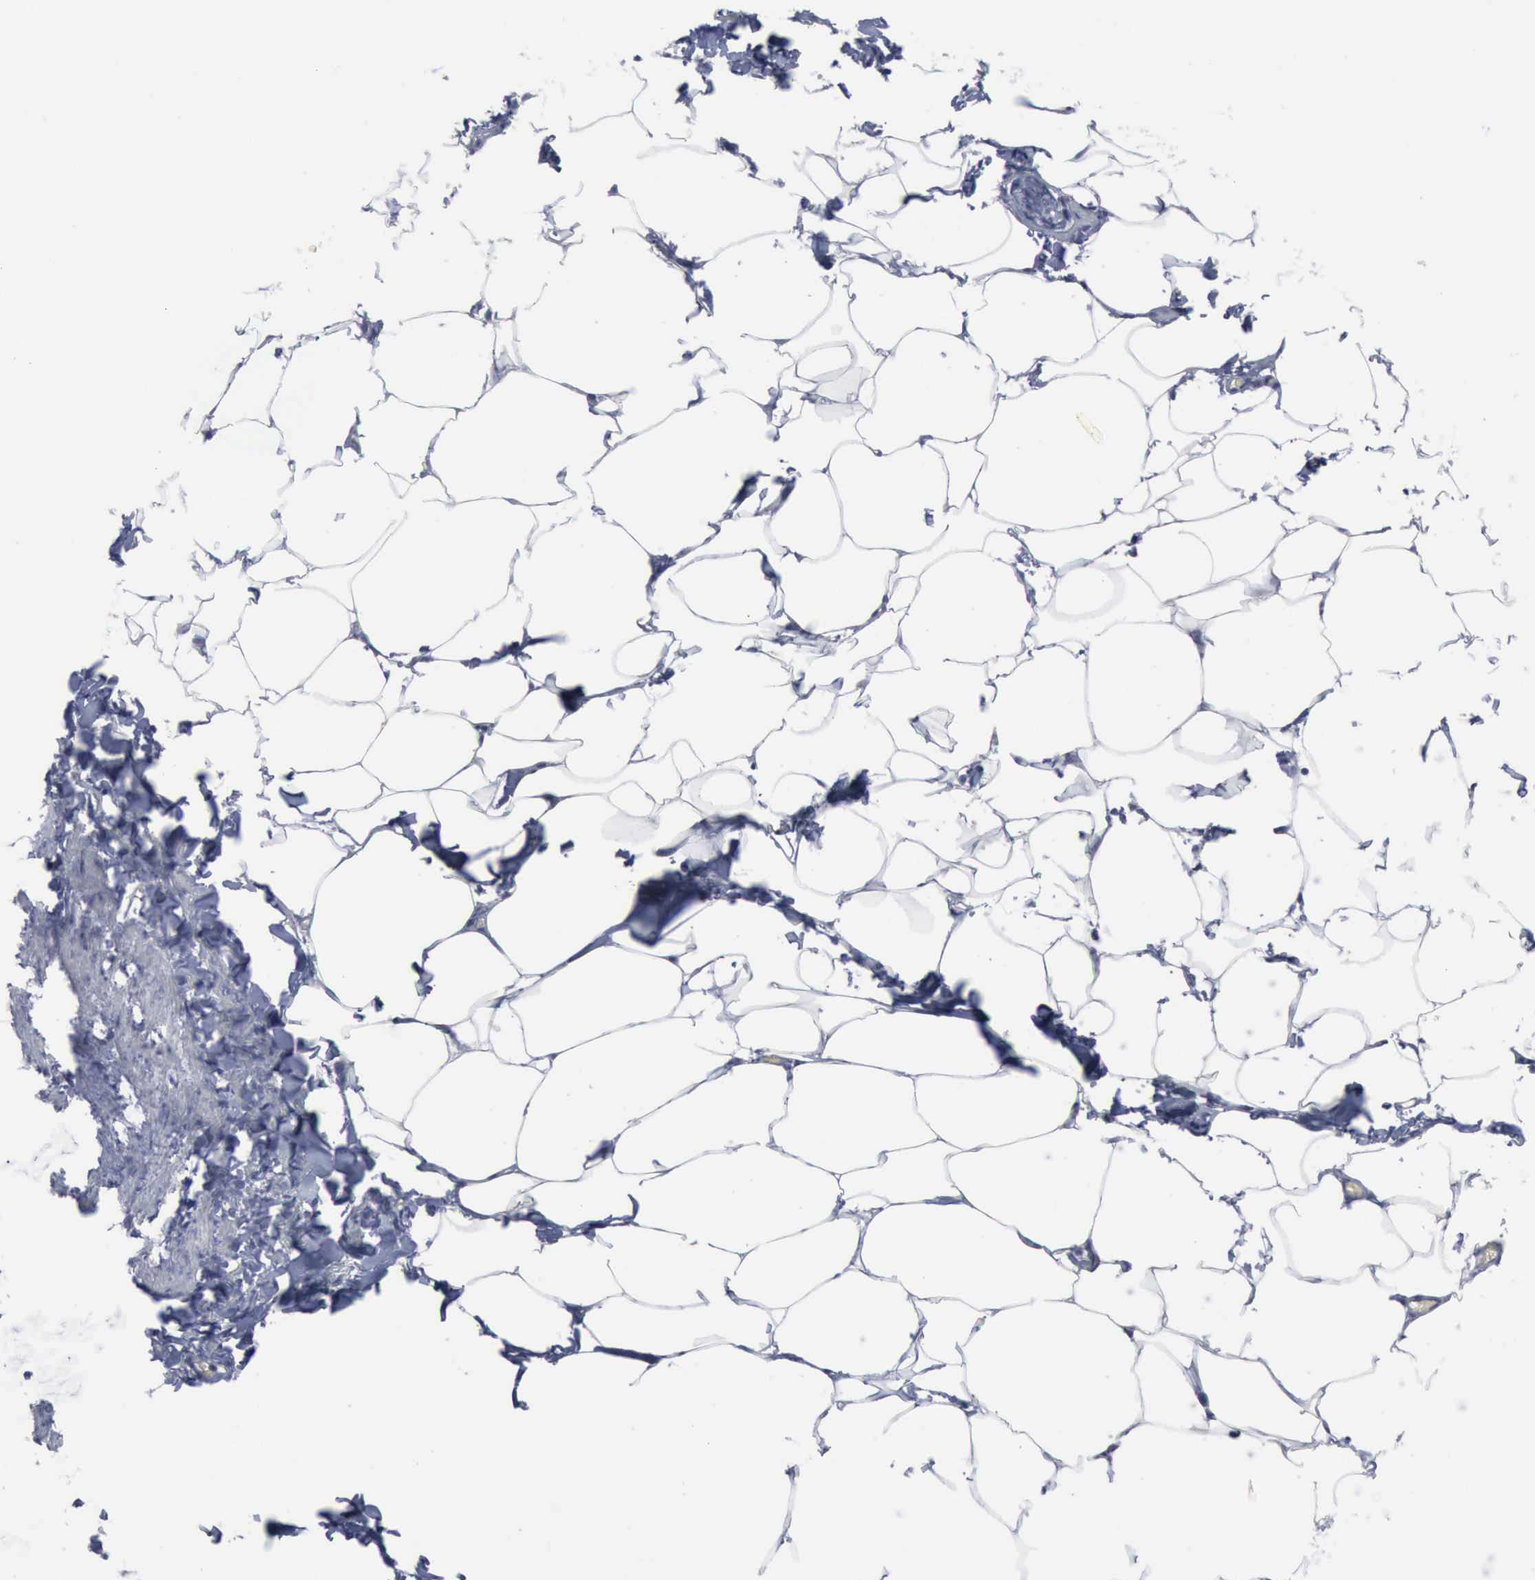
{"staining": {"intensity": "negative", "quantity": "none", "location": "none"}, "tissue": "adipose tissue", "cell_type": "Adipocytes", "image_type": "normal", "snomed": [{"axis": "morphology", "description": "Normal tissue, NOS"}, {"axis": "topography", "description": "Vascular tissue"}], "caption": "This is a micrograph of immunohistochemistry staining of benign adipose tissue, which shows no staining in adipocytes. The staining is performed using DAB brown chromogen with nuclei counter-stained in using hematoxylin.", "gene": "CSTA", "patient": {"sex": "male", "age": 41}}